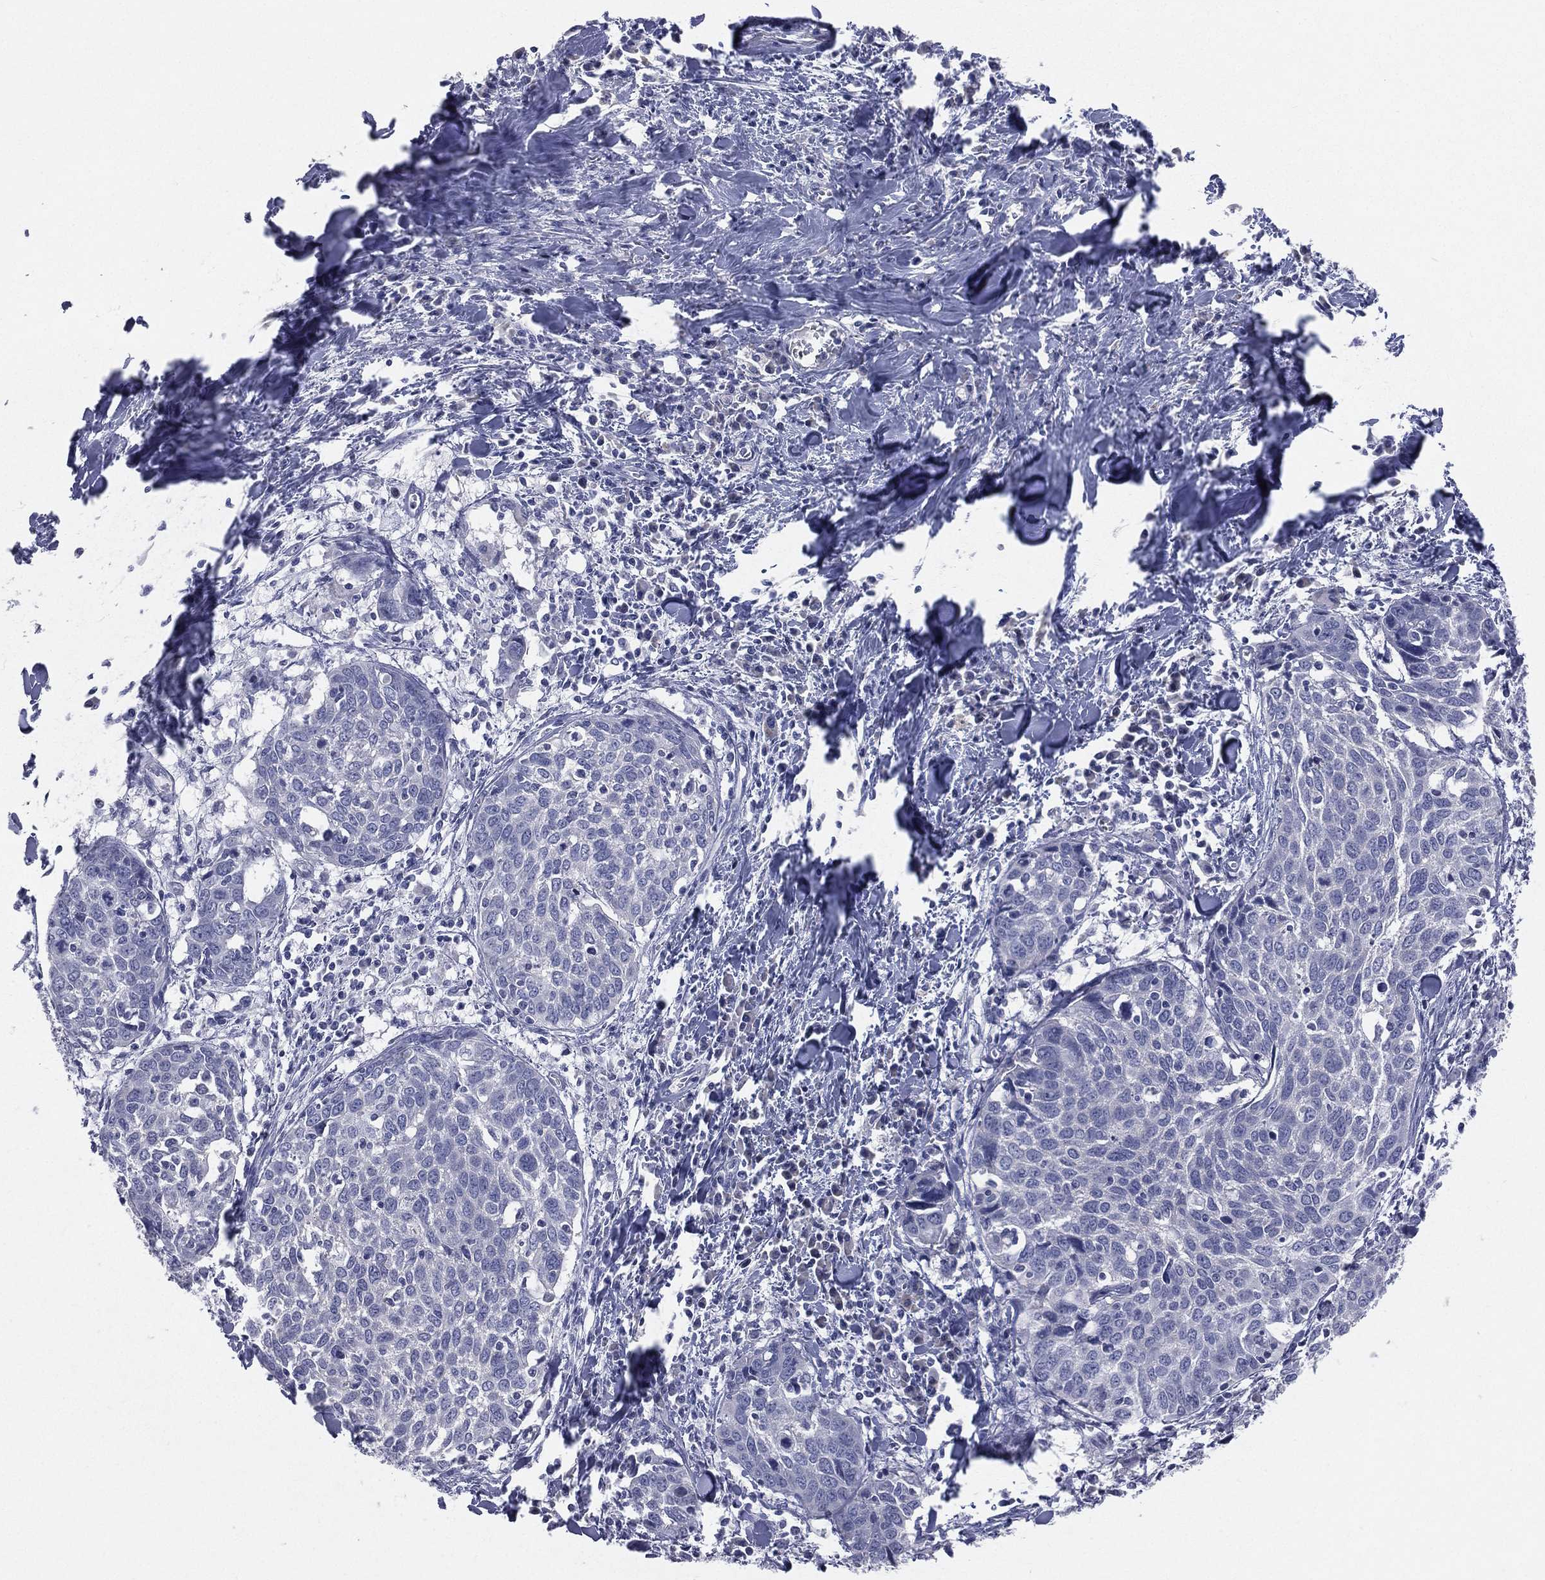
{"staining": {"intensity": "negative", "quantity": "none", "location": "none"}, "tissue": "lung cancer", "cell_type": "Tumor cells", "image_type": "cancer", "snomed": [{"axis": "morphology", "description": "Squamous cell carcinoma, NOS"}, {"axis": "topography", "description": "Lung"}], "caption": "Lung cancer (squamous cell carcinoma) was stained to show a protein in brown. There is no significant positivity in tumor cells. Brightfield microscopy of immunohistochemistry (IHC) stained with DAB (brown) and hematoxylin (blue), captured at high magnification.", "gene": "STK31", "patient": {"sex": "male", "age": 57}}